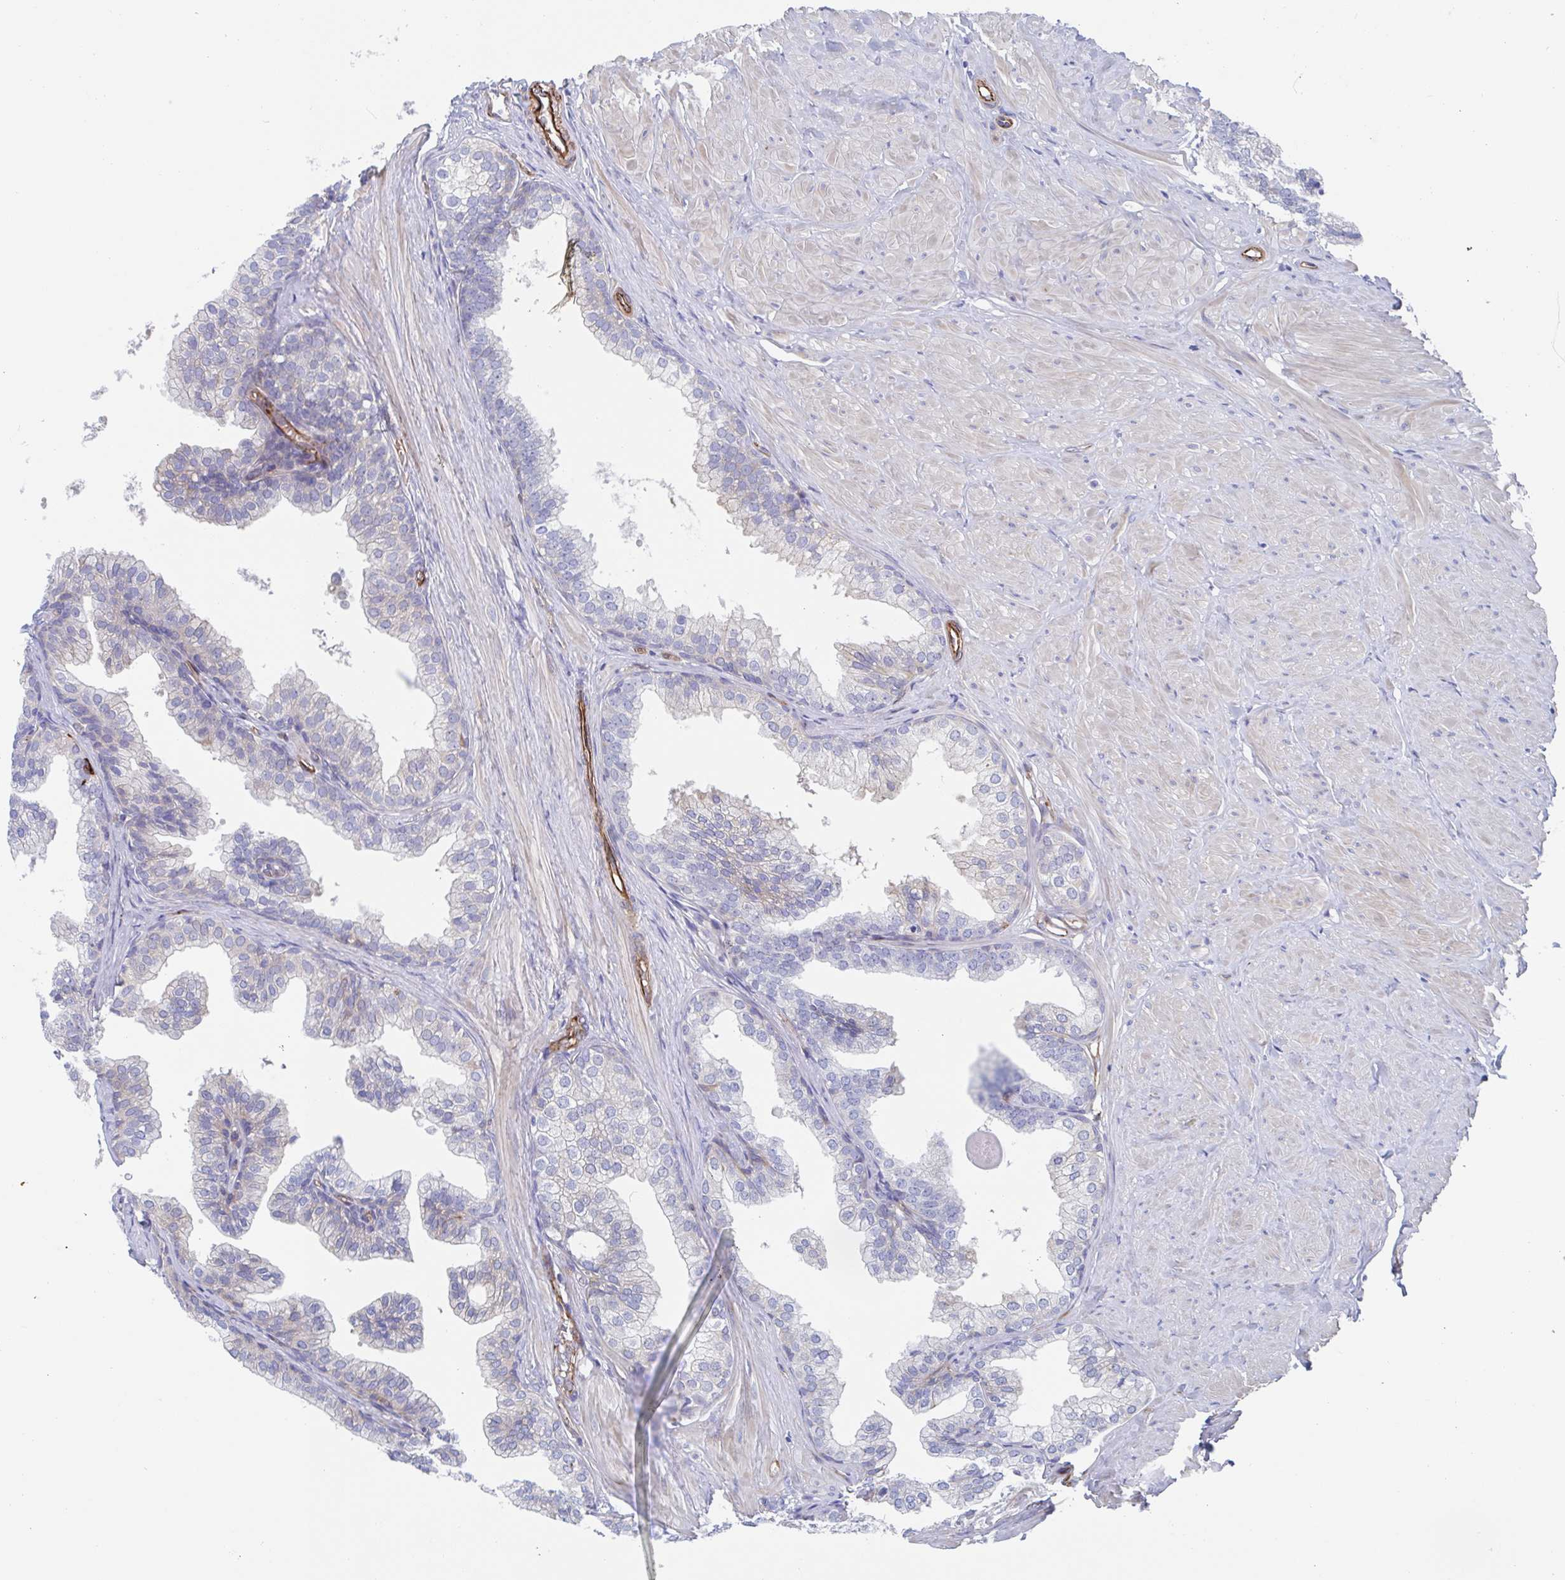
{"staining": {"intensity": "negative", "quantity": "none", "location": "none"}, "tissue": "prostate", "cell_type": "Glandular cells", "image_type": "normal", "snomed": [{"axis": "morphology", "description": "Normal tissue, NOS"}, {"axis": "topography", "description": "Prostate"}, {"axis": "topography", "description": "Peripheral nerve tissue"}], "caption": "Immunohistochemistry of normal human prostate displays no expression in glandular cells.", "gene": "KLC3", "patient": {"sex": "male", "age": 55}}